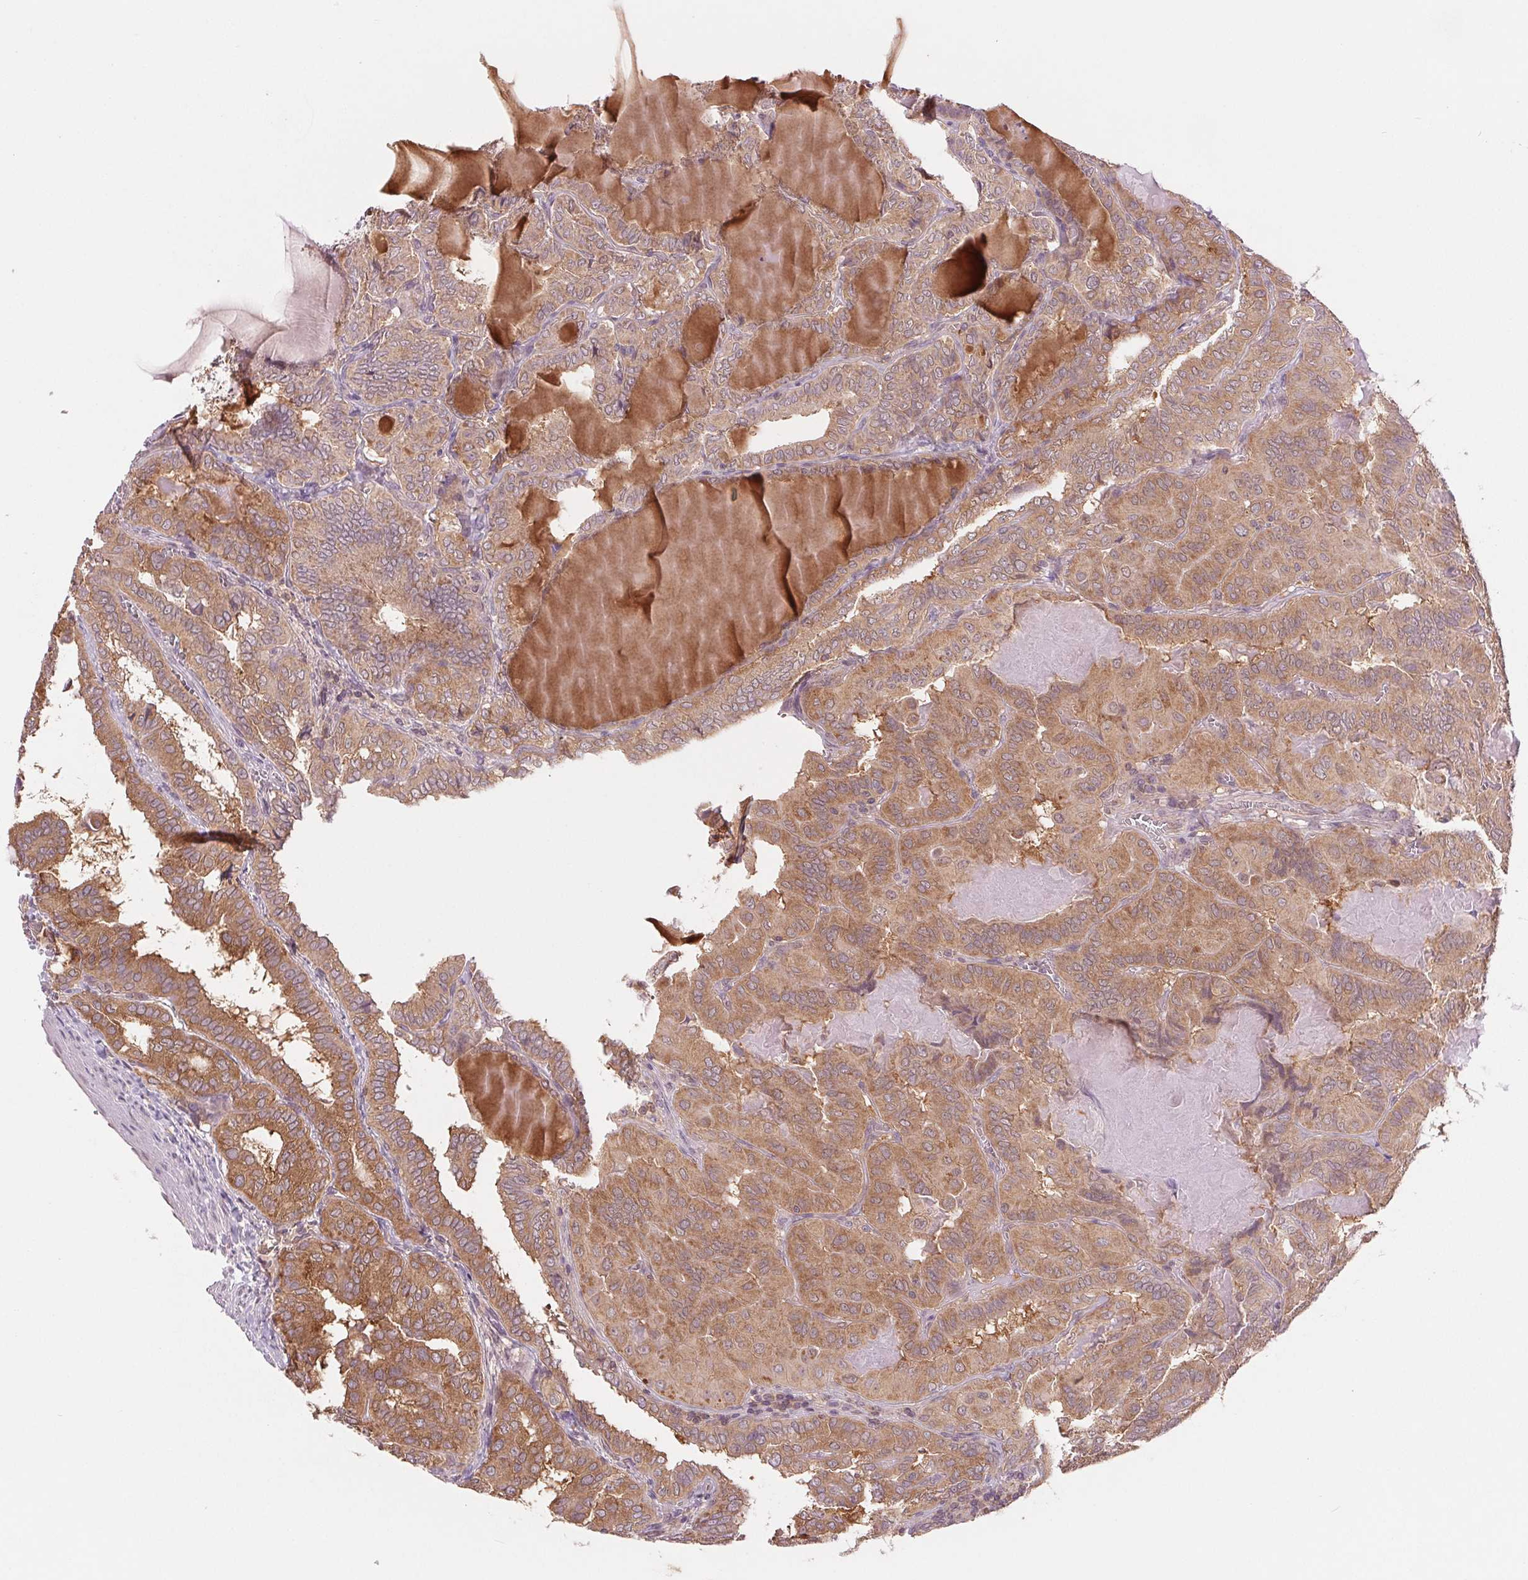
{"staining": {"intensity": "moderate", "quantity": ">75%", "location": "cytoplasmic/membranous"}, "tissue": "thyroid cancer", "cell_type": "Tumor cells", "image_type": "cancer", "snomed": [{"axis": "morphology", "description": "Papillary adenocarcinoma, NOS"}, {"axis": "topography", "description": "Thyroid gland"}], "caption": "IHC of thyroid cancer (papillary adenocarcinoma) displays medium levels of moderate cytoplasmic/membranous staining in about >75% of tumor cells. The staining was performed using DAB (3,3'-diaminobenzidine) to visualize the protein expression in brown, while the nuclei were stained in blue with hematoxylin (Magnification: 20x).", "gene": "MAP3K5", "patient": {"sex": "female", "age": 46}}